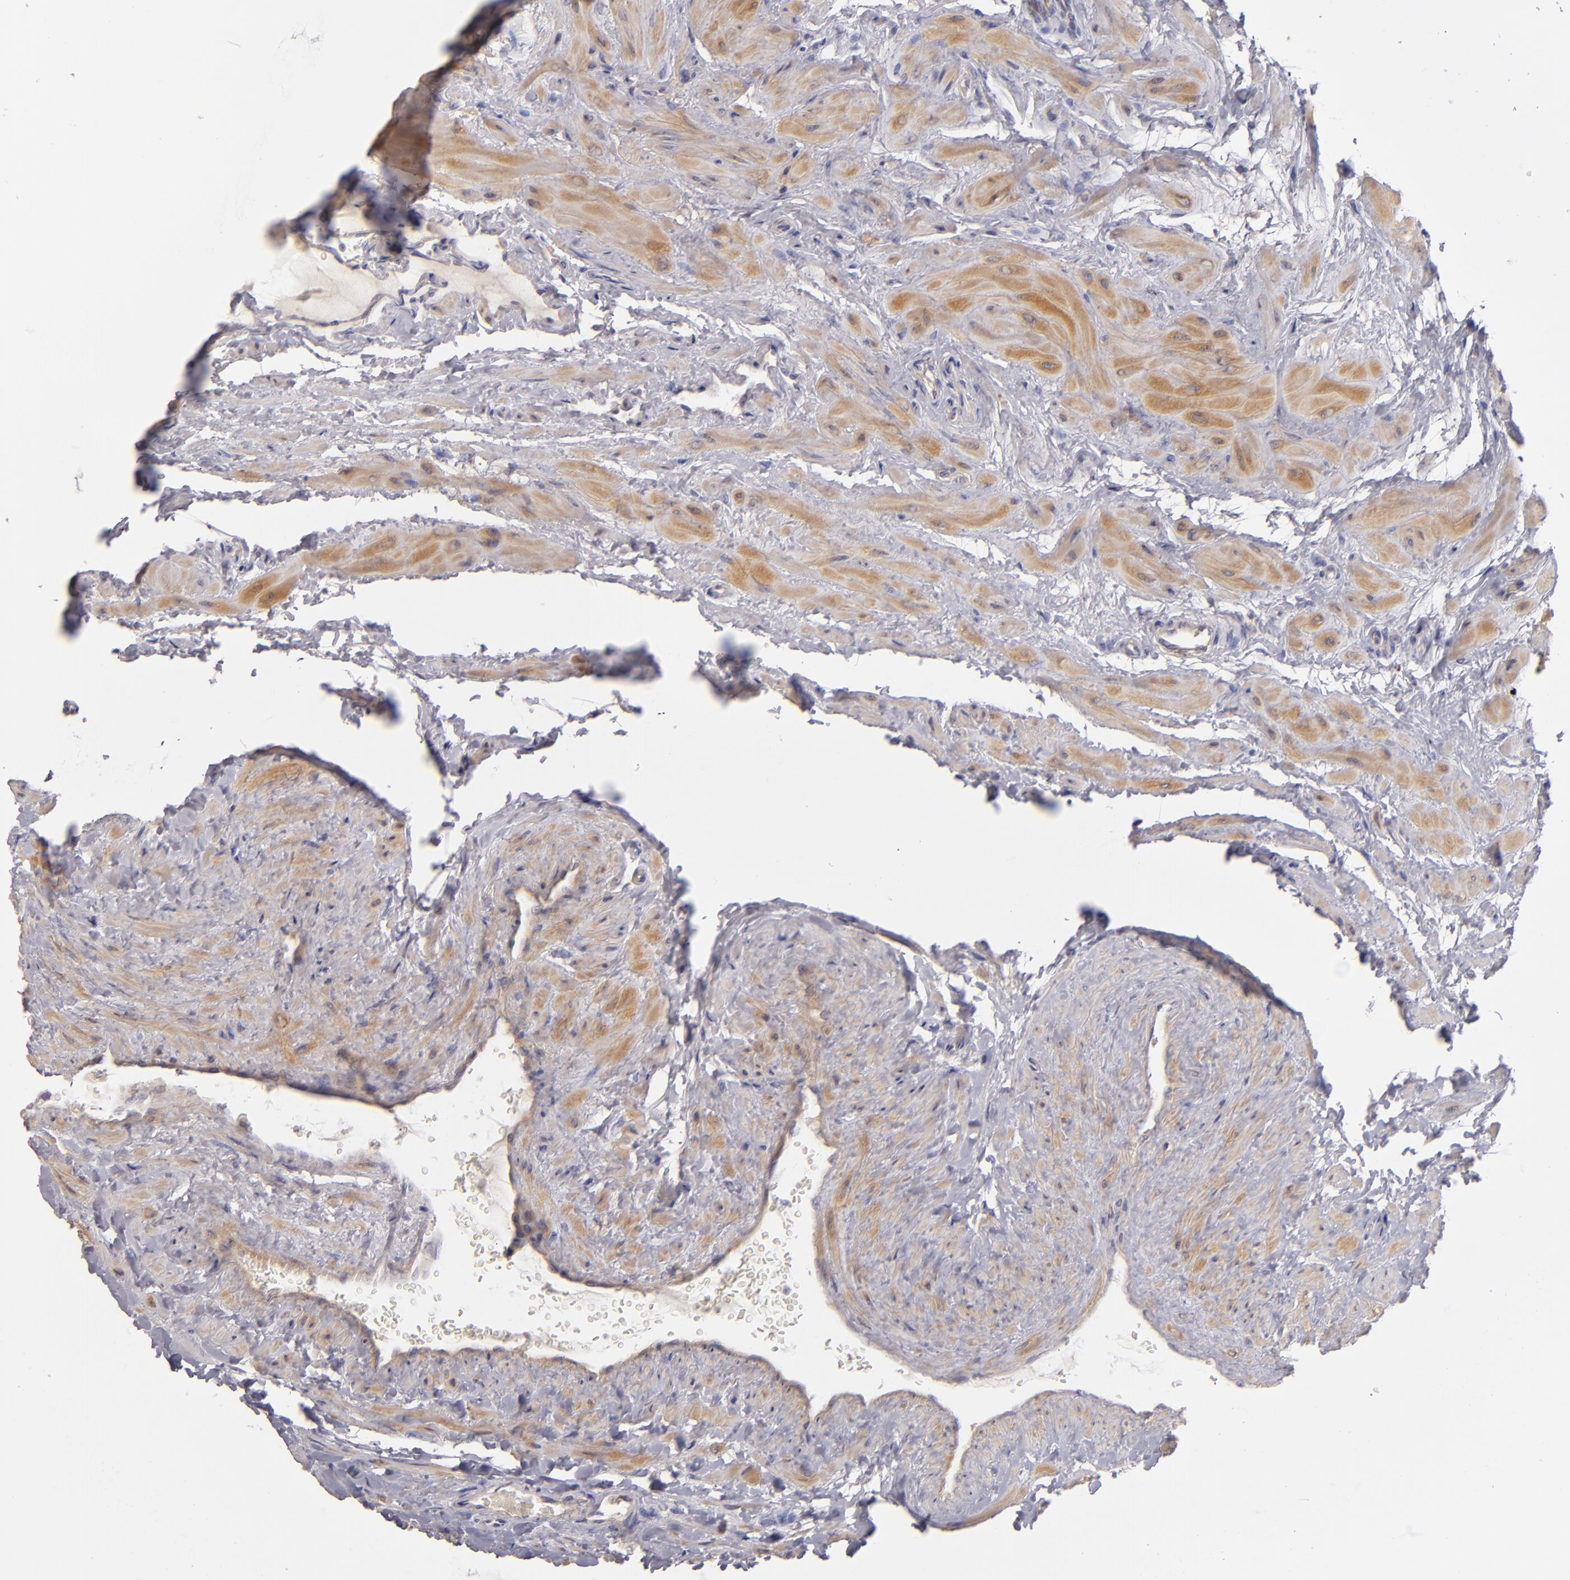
{"staining": {"intensity": "weak", "quantity": "25%-75%", "location": "cytoplasmic/membranous"}, "tissue": "epididymis", "cell_type": "Glandular cells", "image_type": "normal", "snomed": [{"axis": "morphology", "description": "Normal tissue, NOS"}, {"axis": "topography", "description": "Testis"}, {"axis": "topography", "description": "Epididymis"}], "caption": "A histopathology image showing weak cytoplasmic/membranous positivity in about 25%-75% of glandular cells in benign epididymis, as visualized by brown immunohistochemical staining.", "gene": "CD83", "patient": {"sex": "male", "age": 36}}